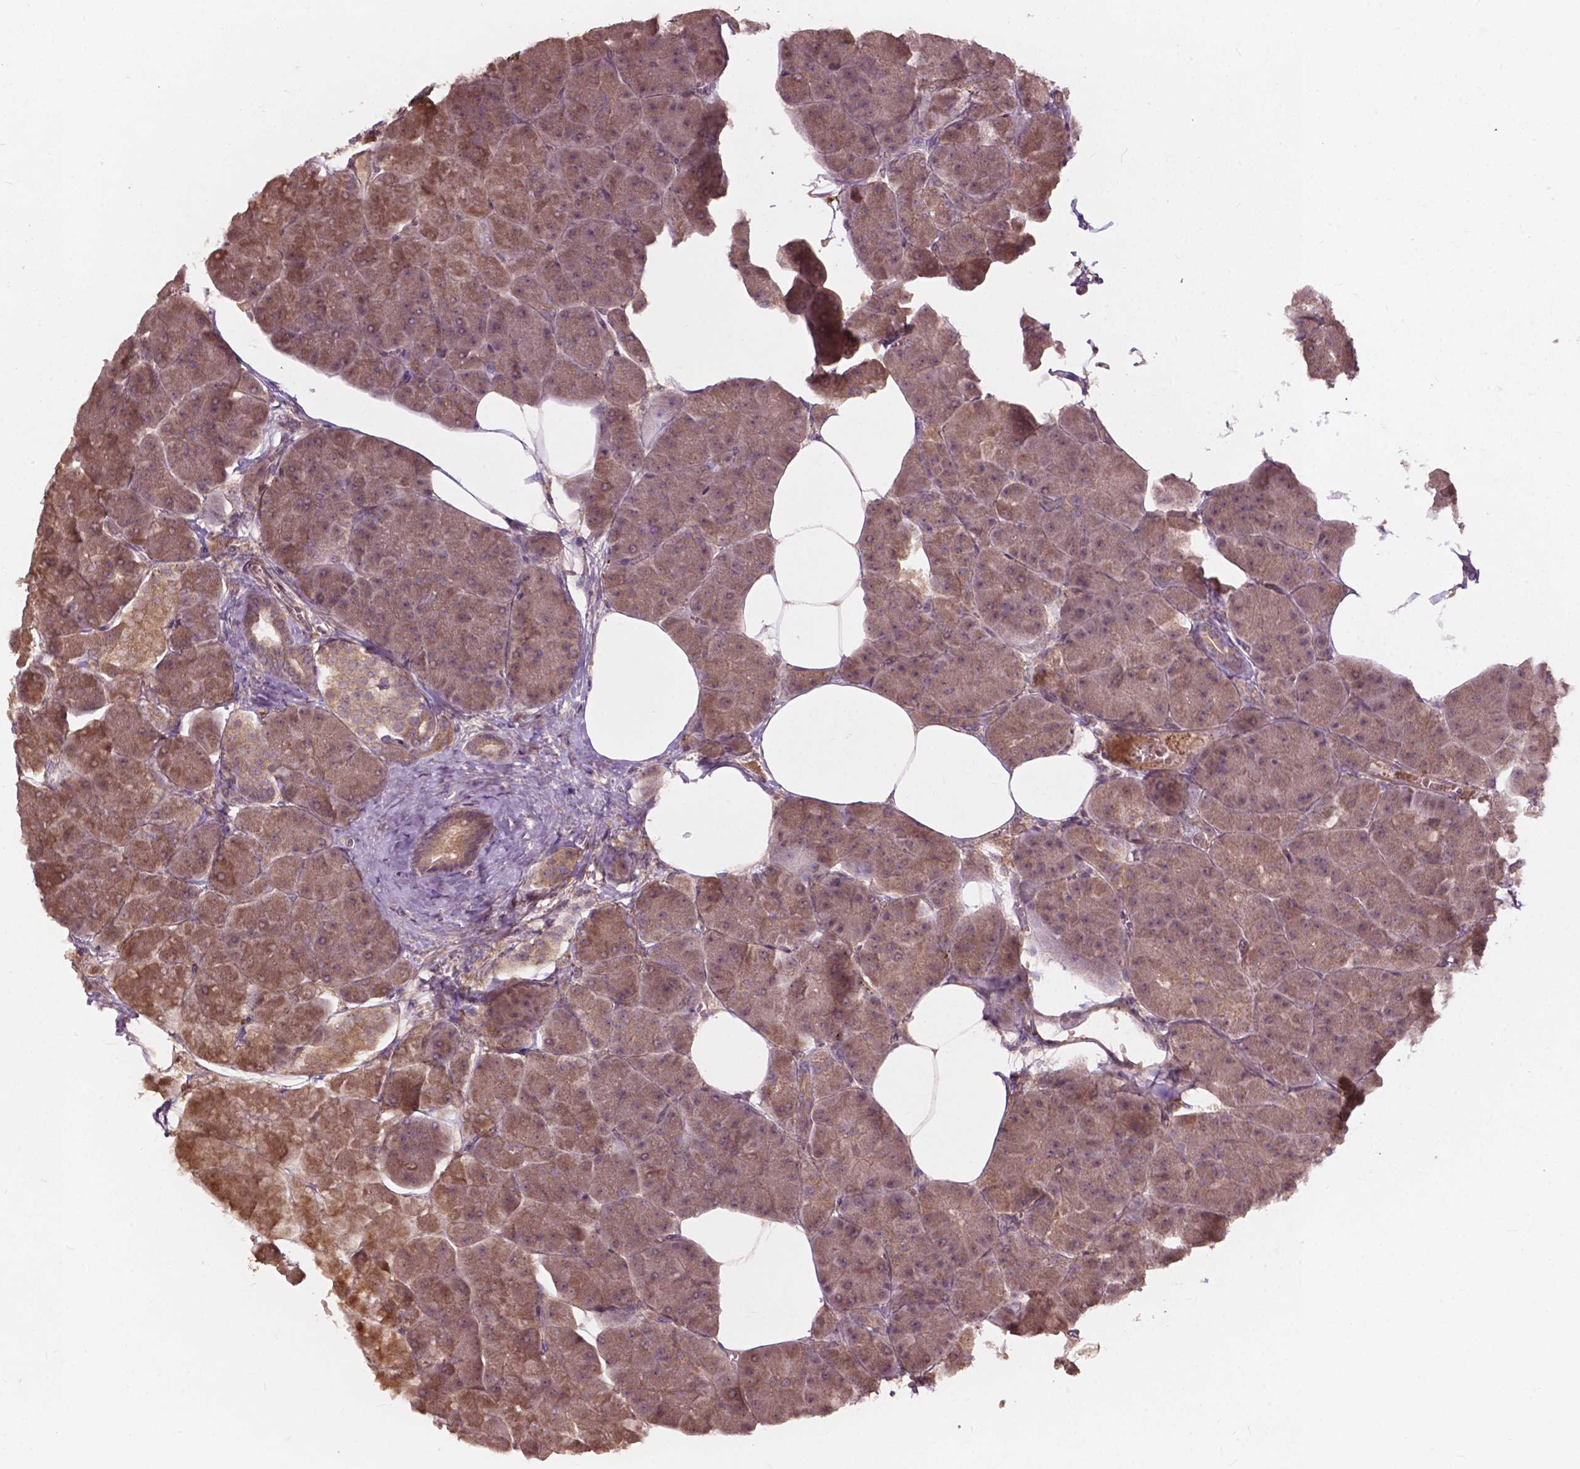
{"staining": {"intensity": "moderate", "quantity": ">75%", "location": "cytoplasmic/membranous"}, "tissue": "pancreas", "cell_type": "Exocrine glandular cells", "image_type": "normal", "snomed": [{"axis": "morphology", "description": "Normal tissue, NOS"}, {"axis": "topography", "description": "Adipose tissue"}, {"axis": "topography", "description": "Pancreas"}, {"axis": "topography", "description": "Peripheral nerve tissue"}], "caption": "High-power microscopy captured an IHC photomicrograph of benign pancreas, revealing moderate cytoplasmic/membranous positivity in approximately >75% of exocrine glandular cells.", "gene": "CDC42BPA", "patient": {"sex": "female", "age": 58}}